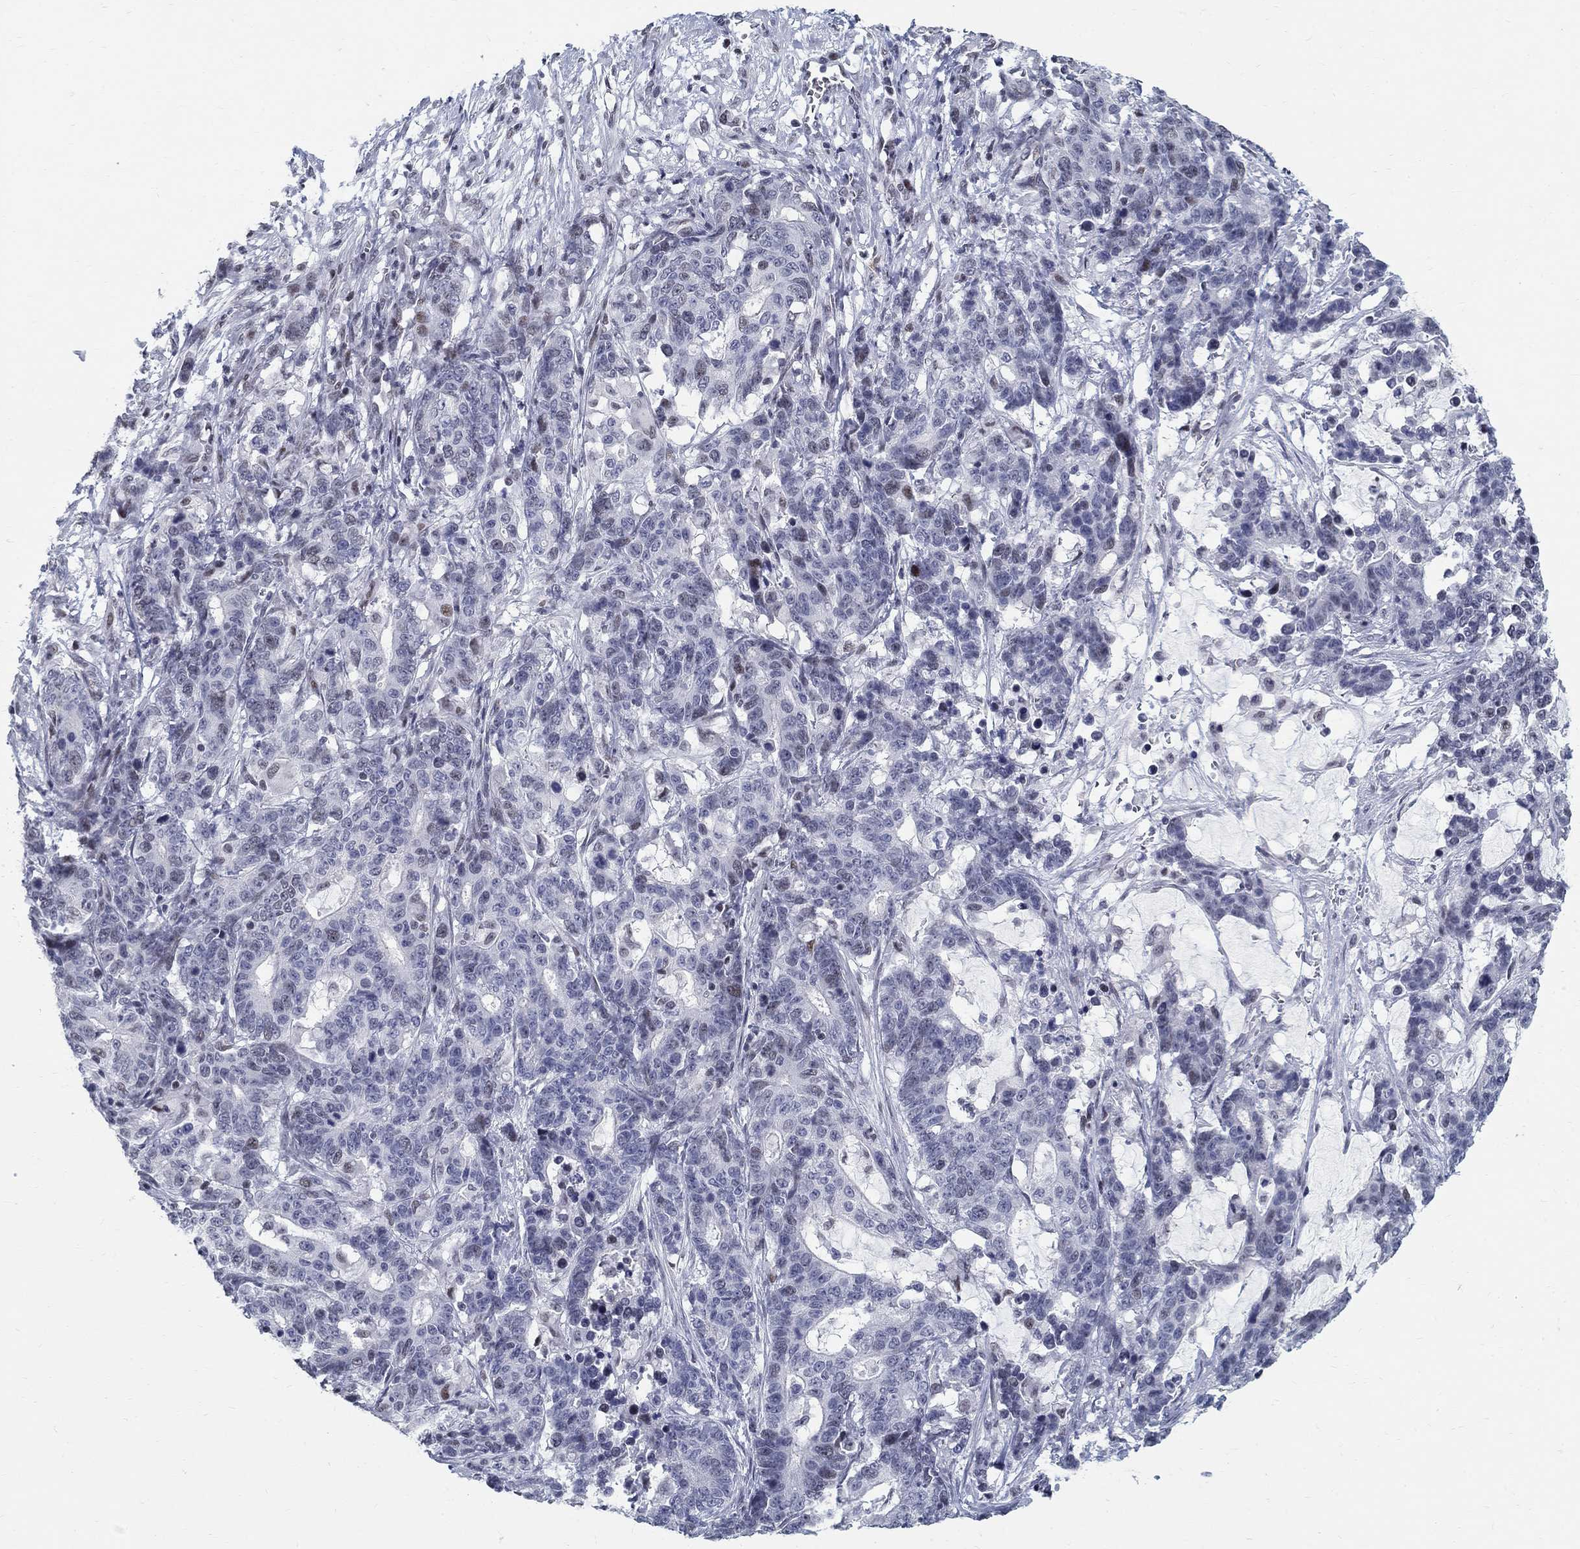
{"staining": {"intensity": "weak", "quantity": "<25%", "location": "nuclear"}, "tissue": "stomach cancer", "cell_type": "Tumor cells", "image_type": "cancer", "snomed": [{"axis": "morphology", "description": "Normal tissue, NOS"}, {"axis": "morphology", "description": "Adenocarcinoma, NOS"}, {"axis": "topography", "description": "Stomach"}], "caption": "High power microscopy micrograph of an IHC photomicrograph of stomach adenocarcinoma, revealing no significant expression in tumor cells.", "gene": "BHLHE22", "patient": {"sex": "female", "age": 64}}